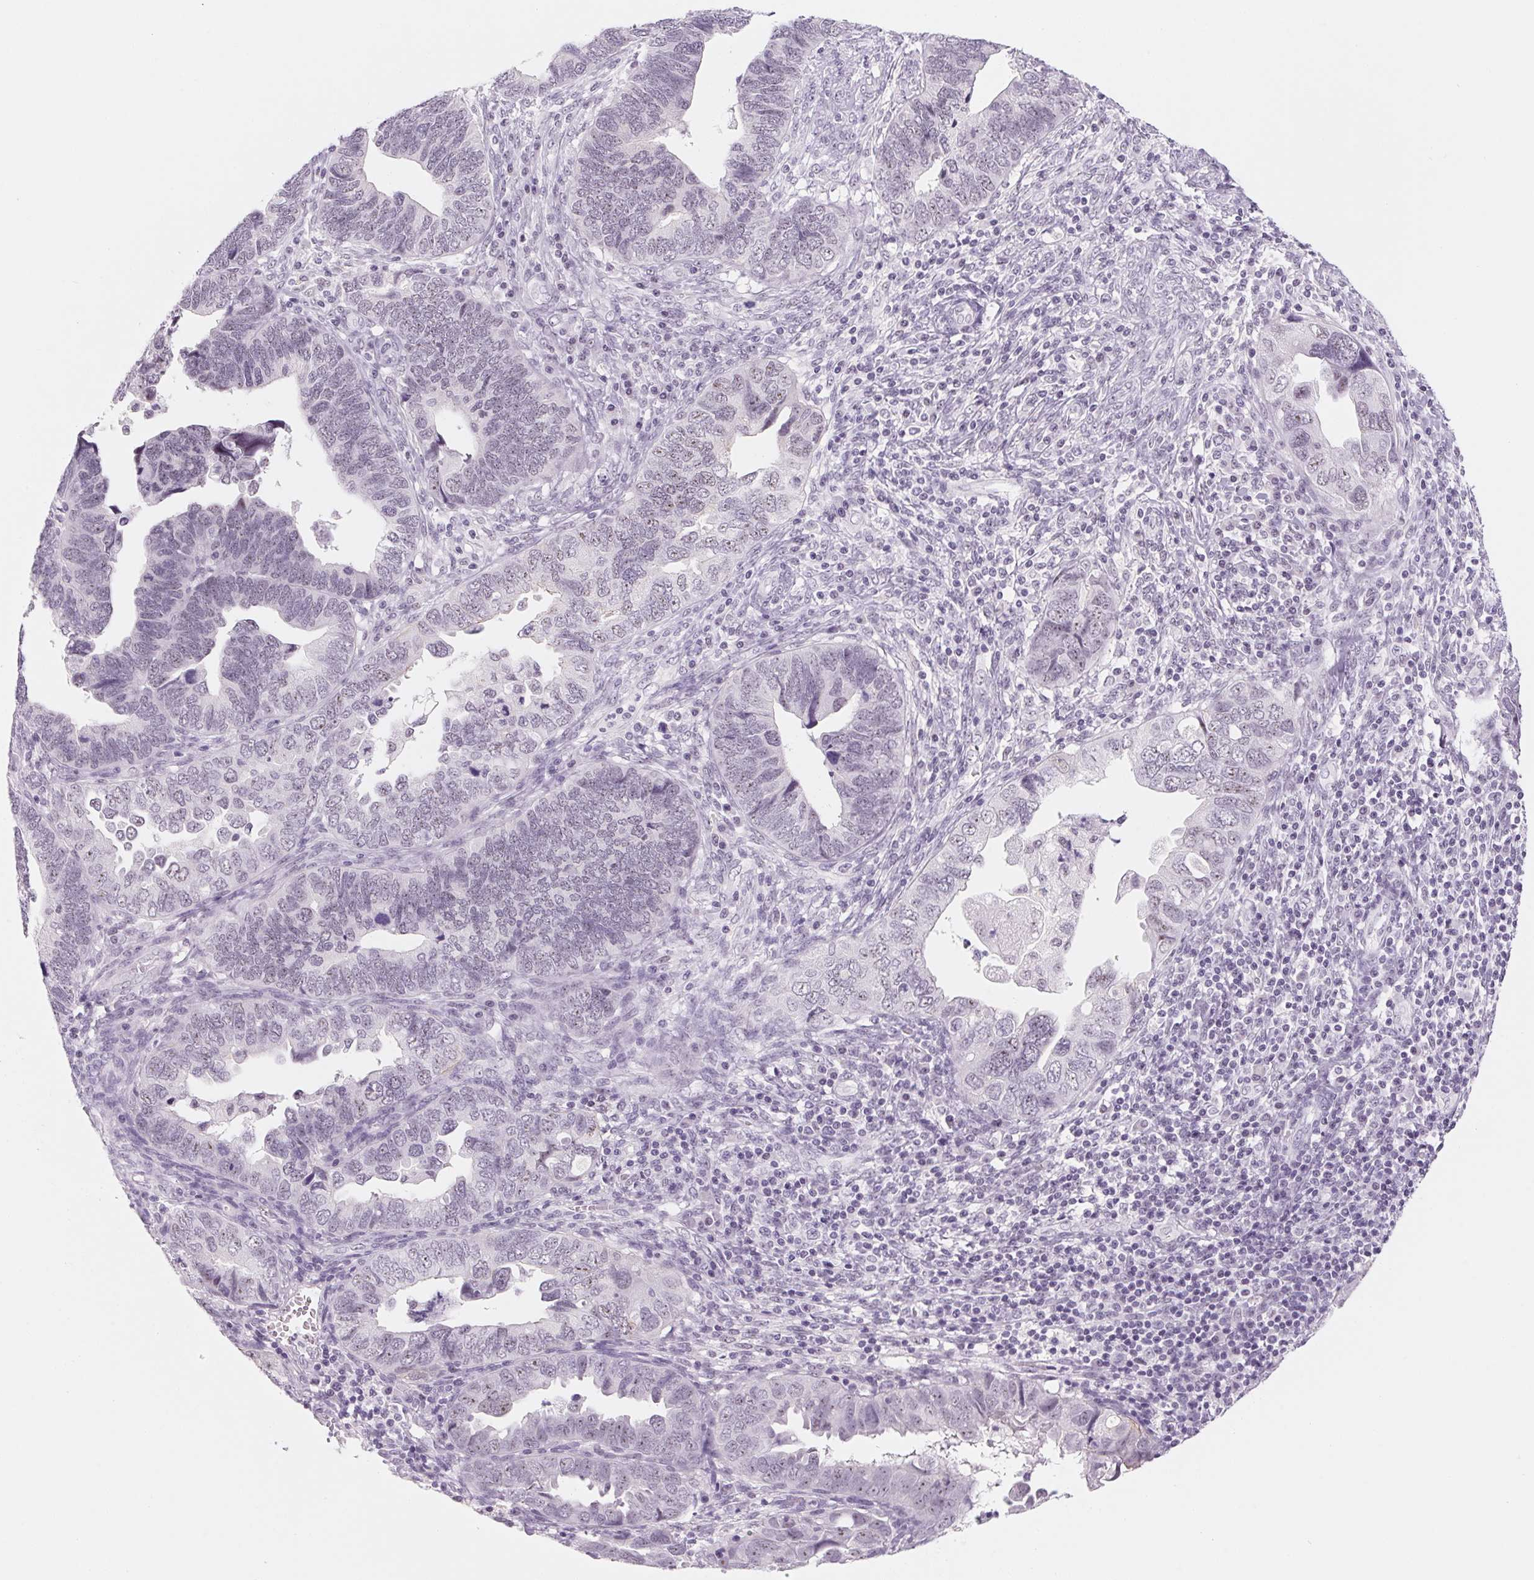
{"staining": {"intensity": "negative", "quantity": "none", "location": "none"}, "tissue": "endometrial cancer", "cell_type": "Tumor cells", "image_type": "cancer", "snomed": [{"axis": "morphology", "description": "Adenocarcinoma, NOS"}, {"axis": "topography", "description": "Endometrium"}], "caption": "Immunohistochemistry (IHC) image of endometrial cancer (adenocarcinoma) stained for a protein (brown), which reveals no staining in tumor cells.", "gene": "ZIC4", "patient": {"sex": "female", "age": 79}}